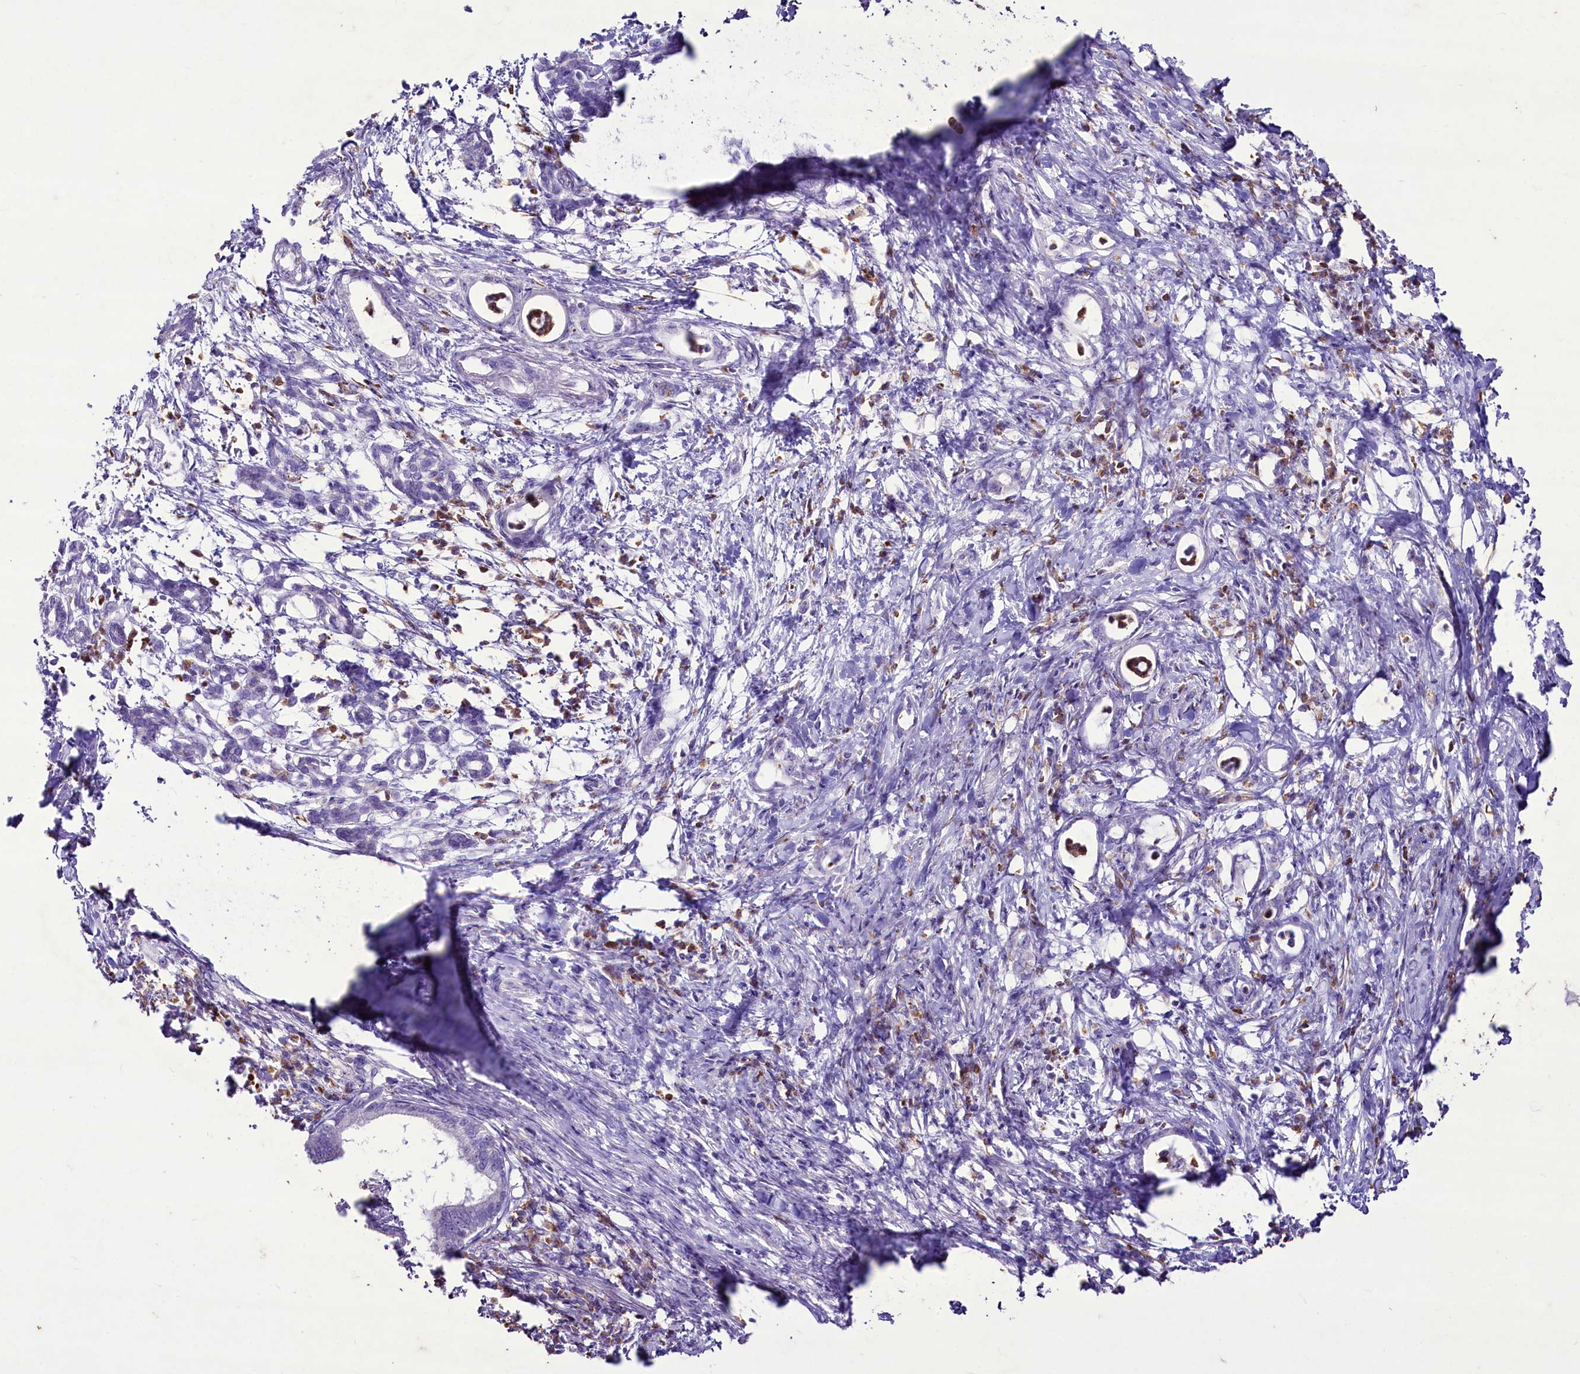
{"staining": {"intensity": "negative", "quantity": "none", "location": "none"}, "tissue": "pancreatic cancer", "cell_type": "Tumor cells", "image_type": "cancer", "snomed": [{"axis": "morphology", "description": "Adenocarcinoma, NOS"}, {"axis": "topography", "description": "Pancreas"}], "caption": "A high-resolution histopathology image shows IHC staining of pancreatic cancer, which demonstrates no significant expression in tumor cells.", "gene": "FAM209B", "patient": {"sex": "female", "age": 55}}